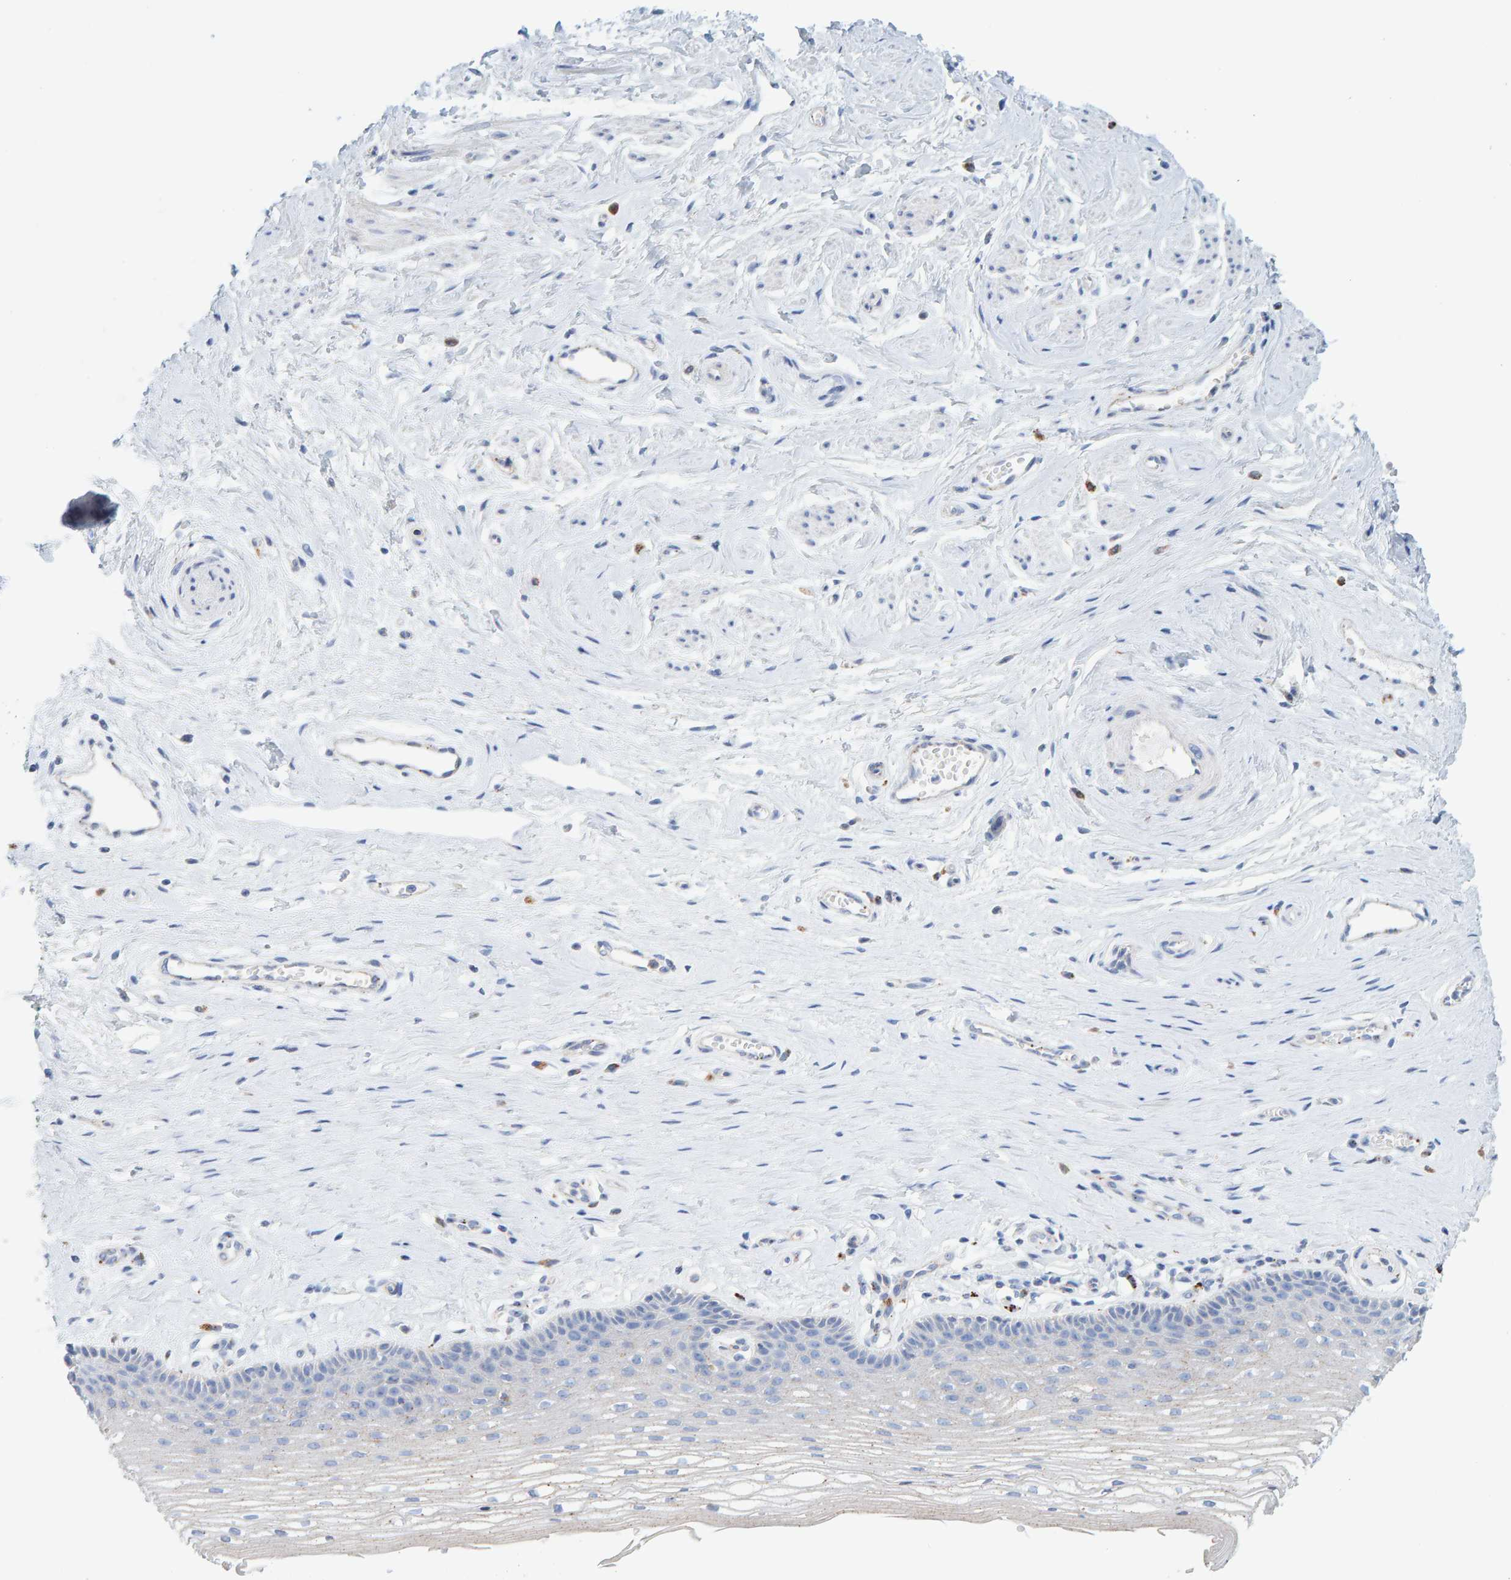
{"staining": {"intensity": "negative", "quantity": "none", "location": "none"}, "tissue": "vagina", "cell_type": "Squamous epithelial cells", "image_type": "normal", "snomed": [{"axis": "morphology", "description": "Normal tissue, NOS"}, {"axis": "topography", "description": "Vagina"}], "caption": "DAB immunohistochemical staining of unremarkable vagina displays no significant expression in squamous epithelial cells.", "gene": "BIN3", "patient": {"sex": "female", "age": 46}}